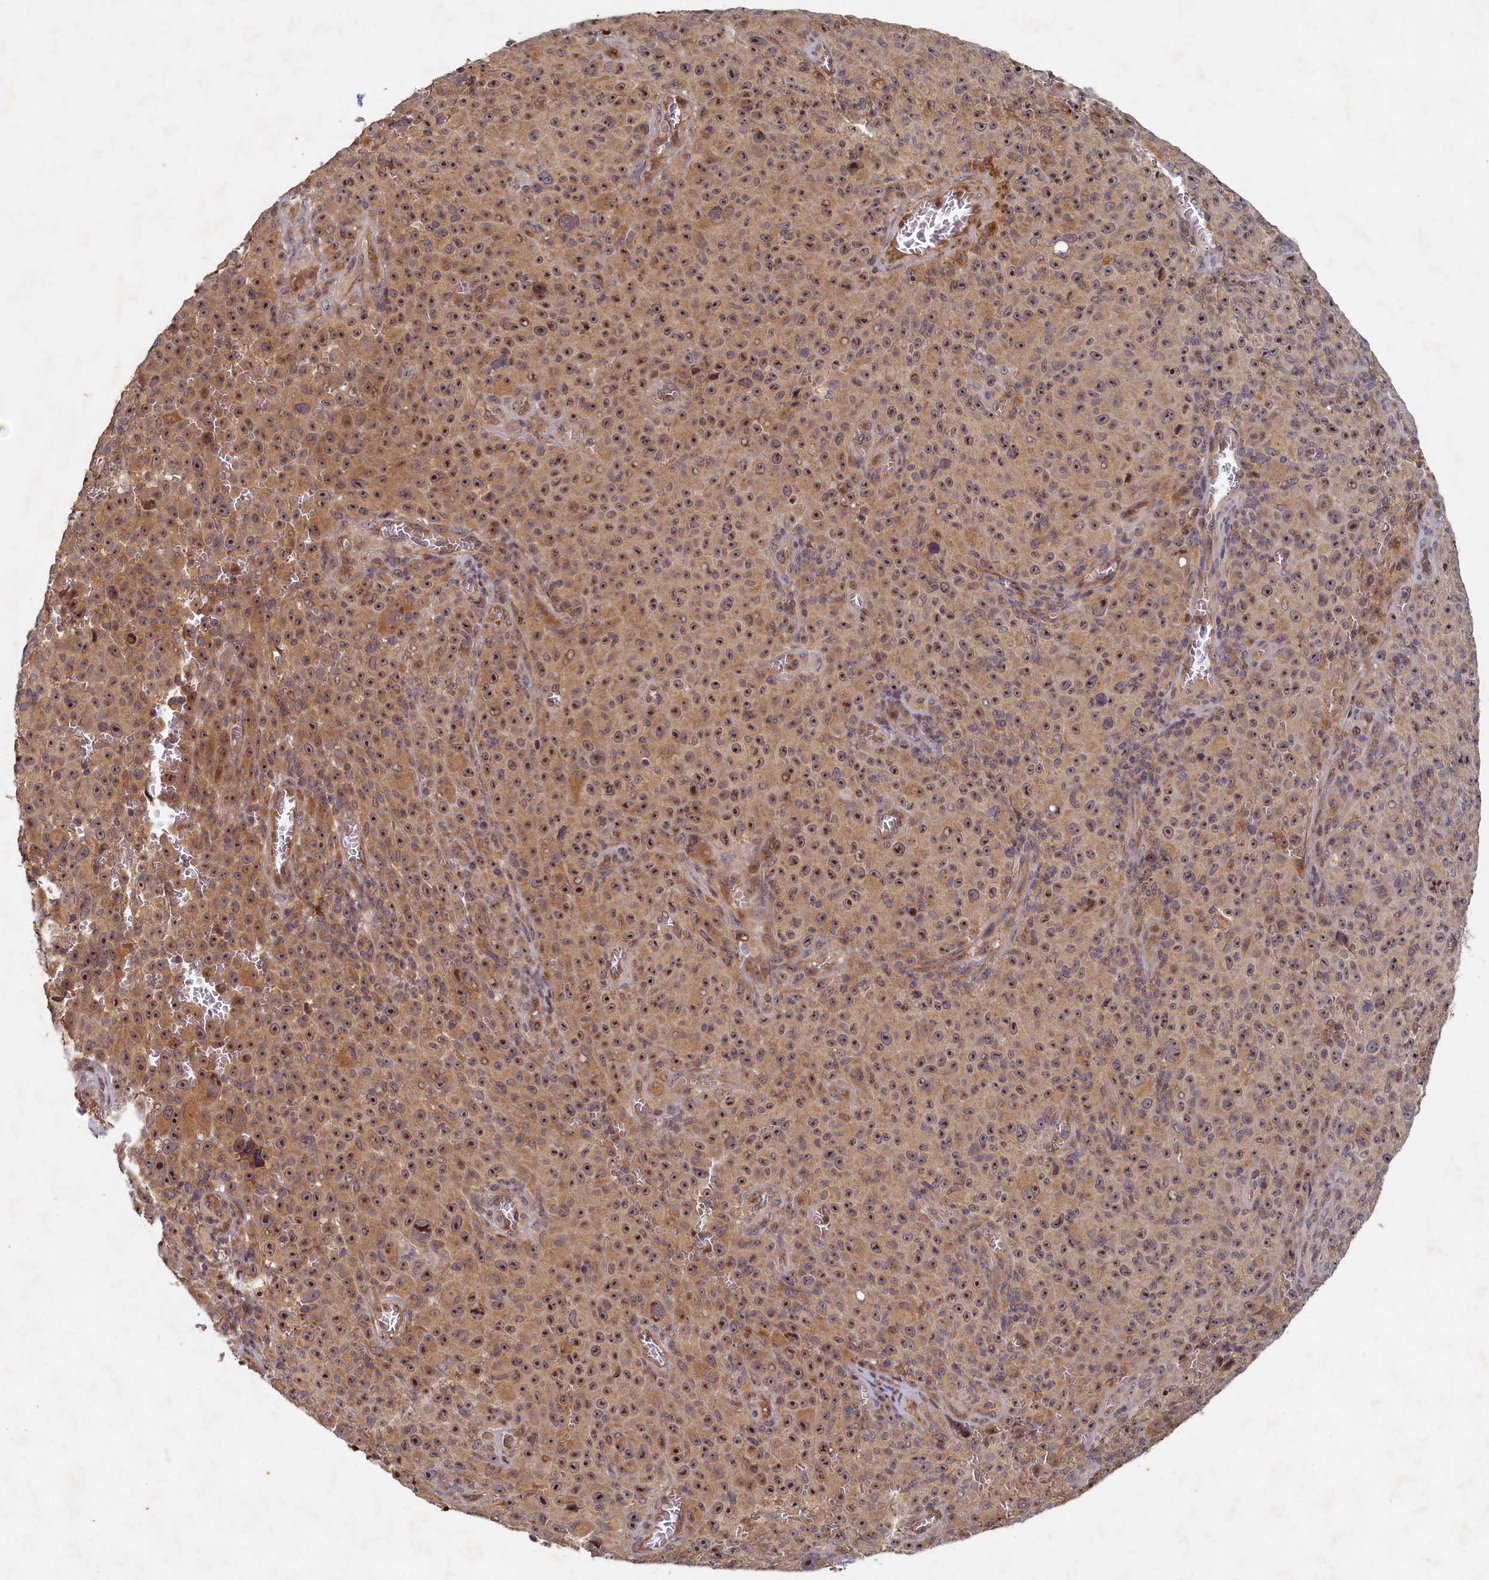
{"staining": {"intensity": "moderate", "quantity": ">75%", "location": "cytoplasmic/membranous,nuclear"}, "tissue": "melanoma", "cell_type": "Tumor cells", "image_type": "cancer", "snomed": [{"axis": "morphology", "description": "Malignant melanoma, NOS"}, {"axis": "topography", "description": "Skin"}], "caption": "Protein expression analysis of human melanoma reveals moderate cytoplasmic/membranous and nuclear expression in approximately >75% of tumor cells.", "gene": "CEP20", "patient": {"sex": "female", "age": 82}}